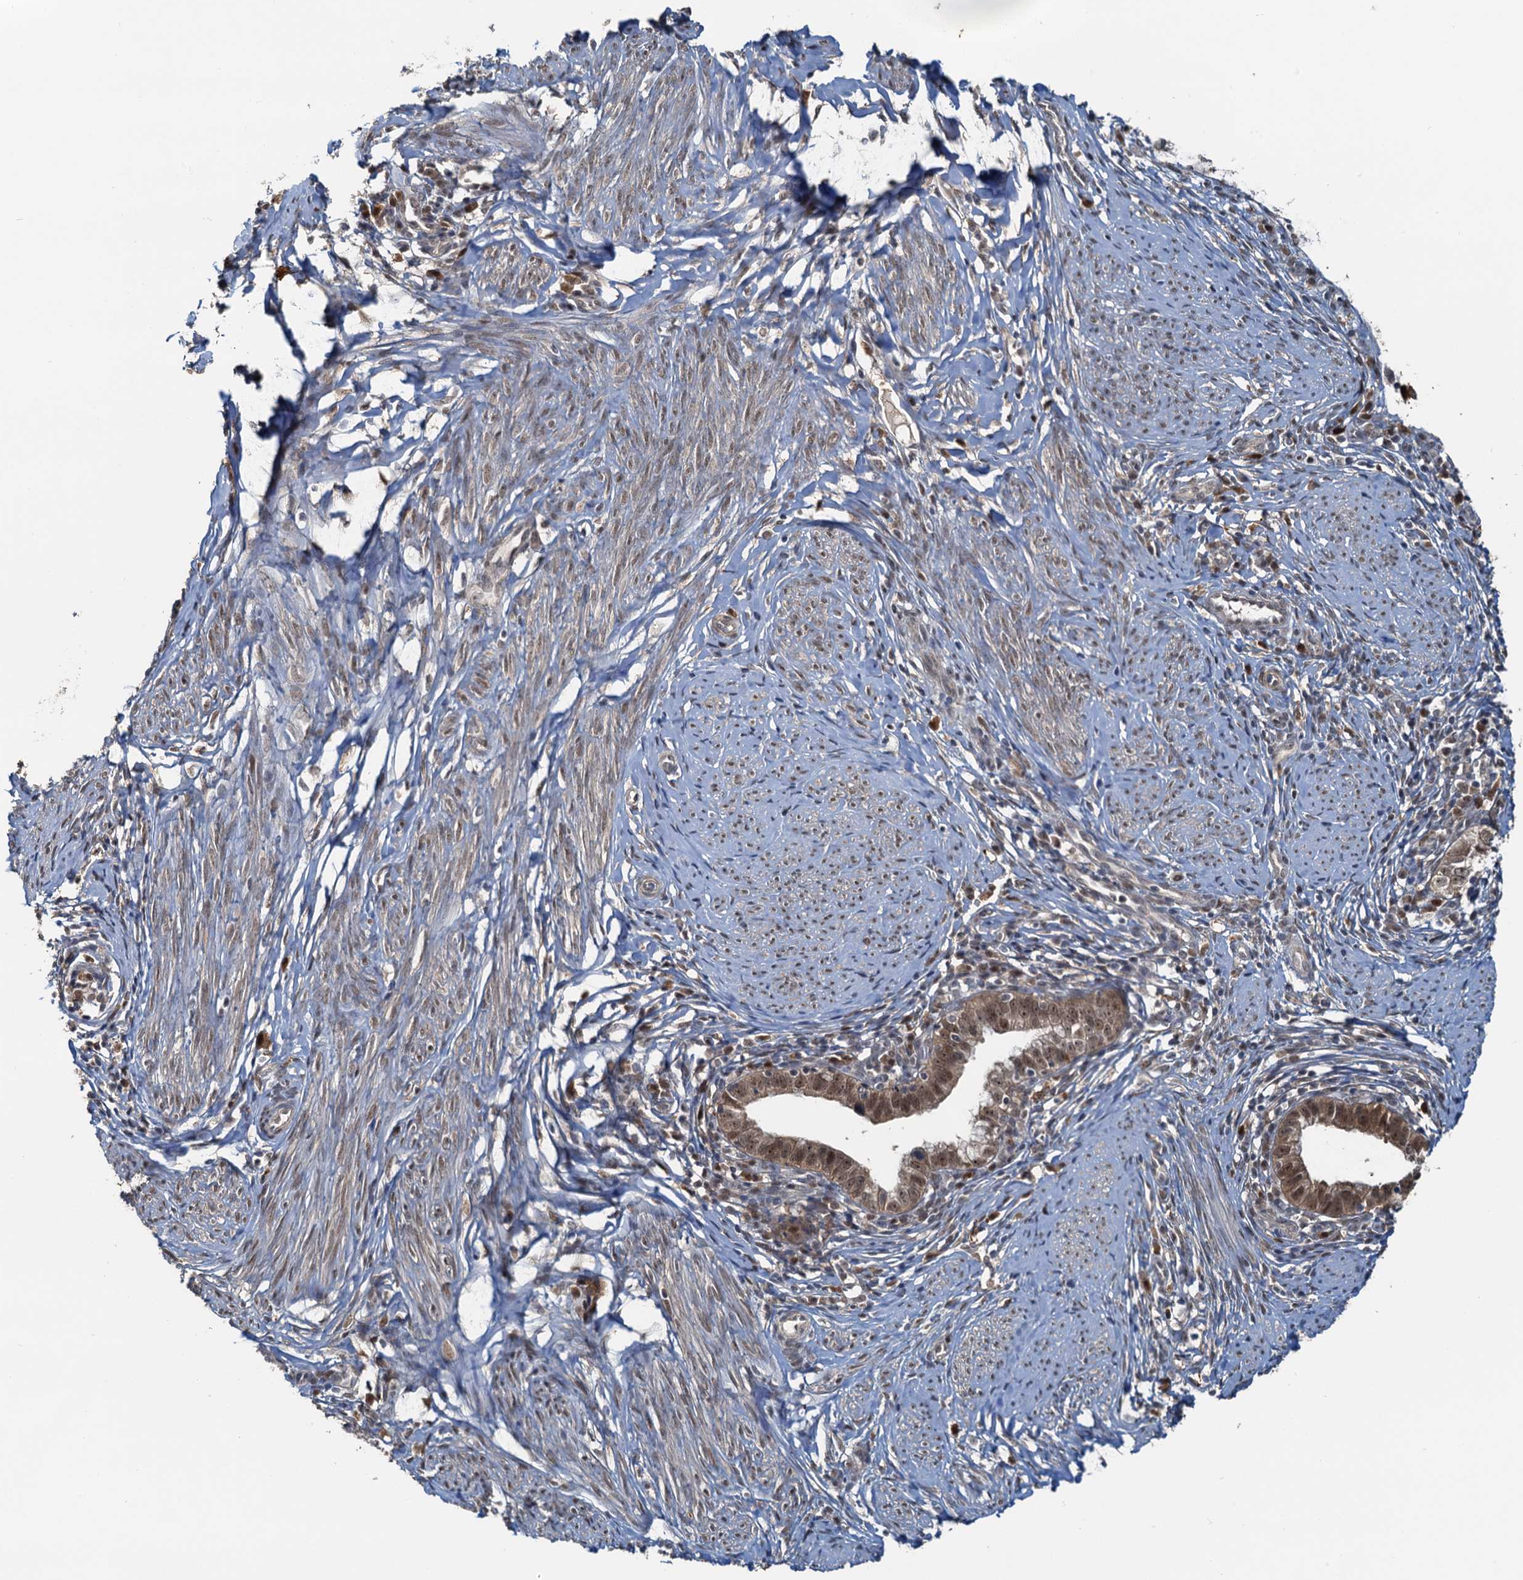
{"staining": {"intensity": "moderate", "quantity": ">75%", "location": "nuclear"}, "tissue": "cervical cancer", "cell_type": "Tumor cells", "image_type": "cancer", "snomed": [{"axis": "morphology", "description": "Adenocarcinoma, NOS"}, {"axis": "topography", "description": "Cervix"}], "caption": "A histopathology image showing moderate nuclear expression in about >75% of tumor cells in cervical cancer, as visualized by brown immunohistochemical staining.", "gene": "SPINDOC", "patient": {"sex": "female", "age": 36}}